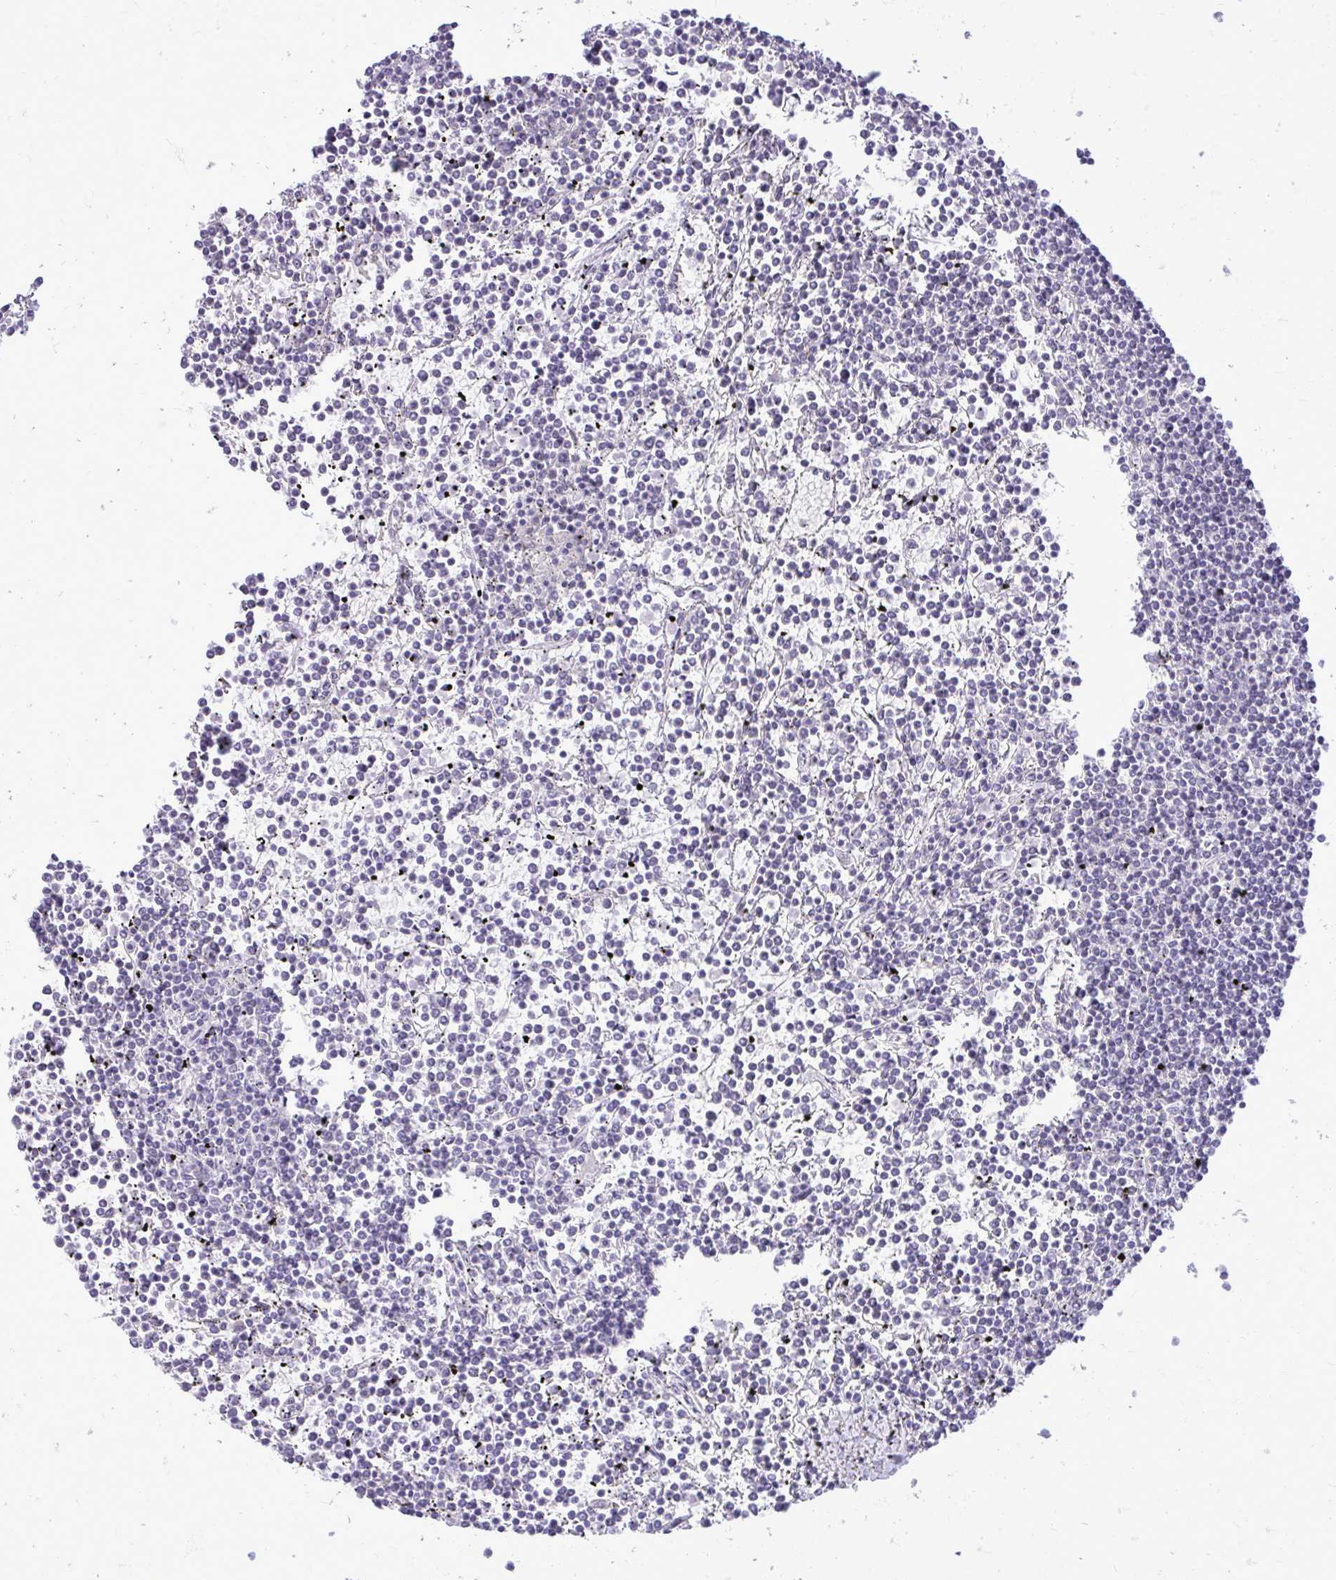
{"staining": {"intensity": "negative", "quantity": "none", "location": "none"}, "tissue": "lymphoma", "cell_type": "Tumor cells", "image_type": "cancer", "snomed": [{"axis": "morphology", "description": "Malignant lymphoma, non-Hodgkin's type, Low grade"}, {"axis": "topography", "description": "Spleen"}], "caption": "Tumor cells show no significant staining in lymphoma.", "gene": "SPTBN2", "patient": {"sex": "female", "age": 19}}